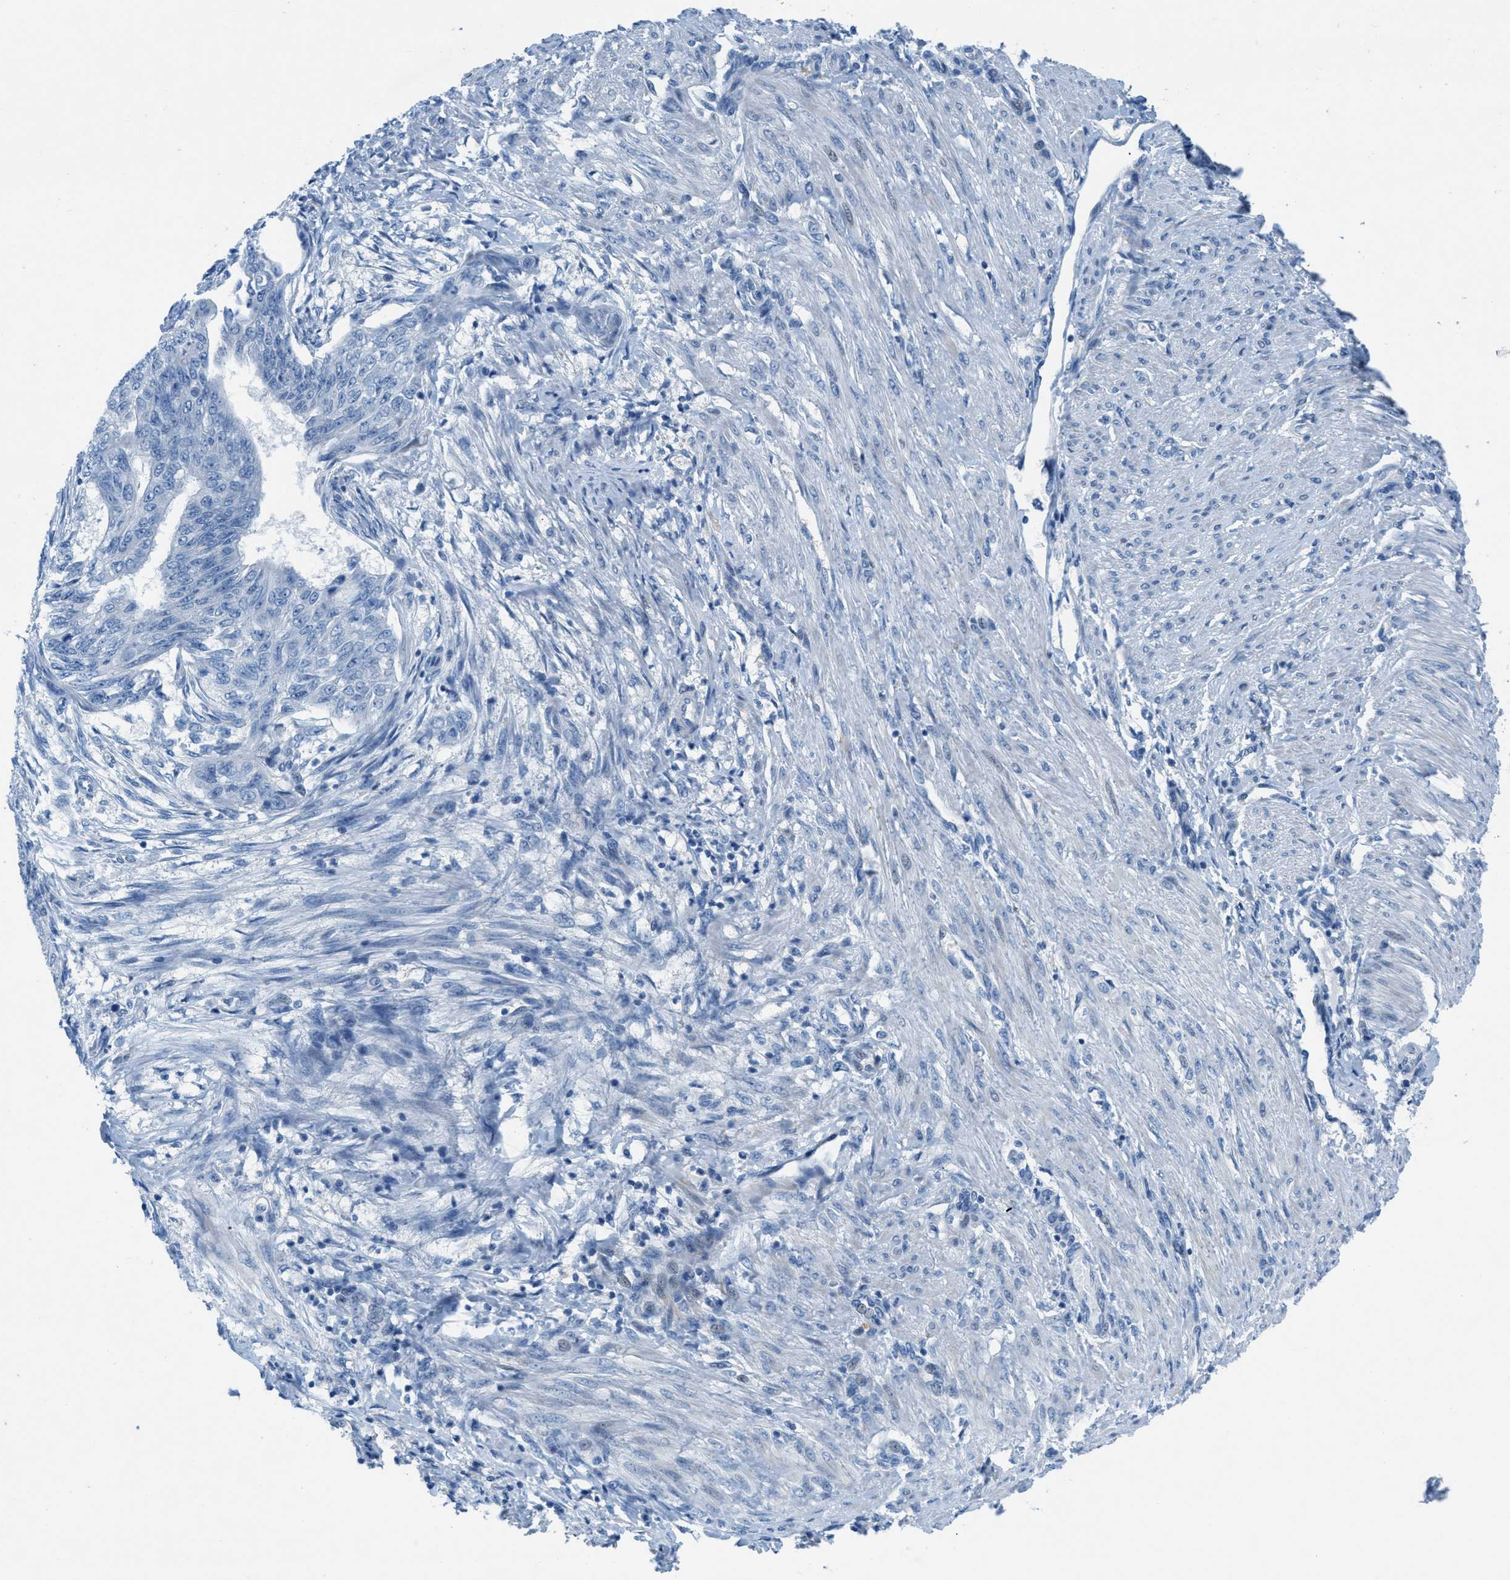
{"staining": {"intensity": "negative", "quantity": "none", "location": "none"}, "tissue": "endometrial cancer", "cell_type": "Tumor cells", "image_type": "cancer", "snomed": [{"axis": "morphology", "description": "Adenocarcinoma, NOS"}, {"axis": "topography", "description": "Endometrium"}], "caption": "Photomicrograph shows no significant protein staining in tumor cells of endometrial cancer (adenocarcinoma). Brightfield microscopy of immunohistochemistry (IHC) stained with DAB (3,3'-diaminobenzidine) (brown) and hematoxylin (blue), captured at high magnification.", "gene": "GALNT17", "patient": {"sex": "female", "age": 32}}